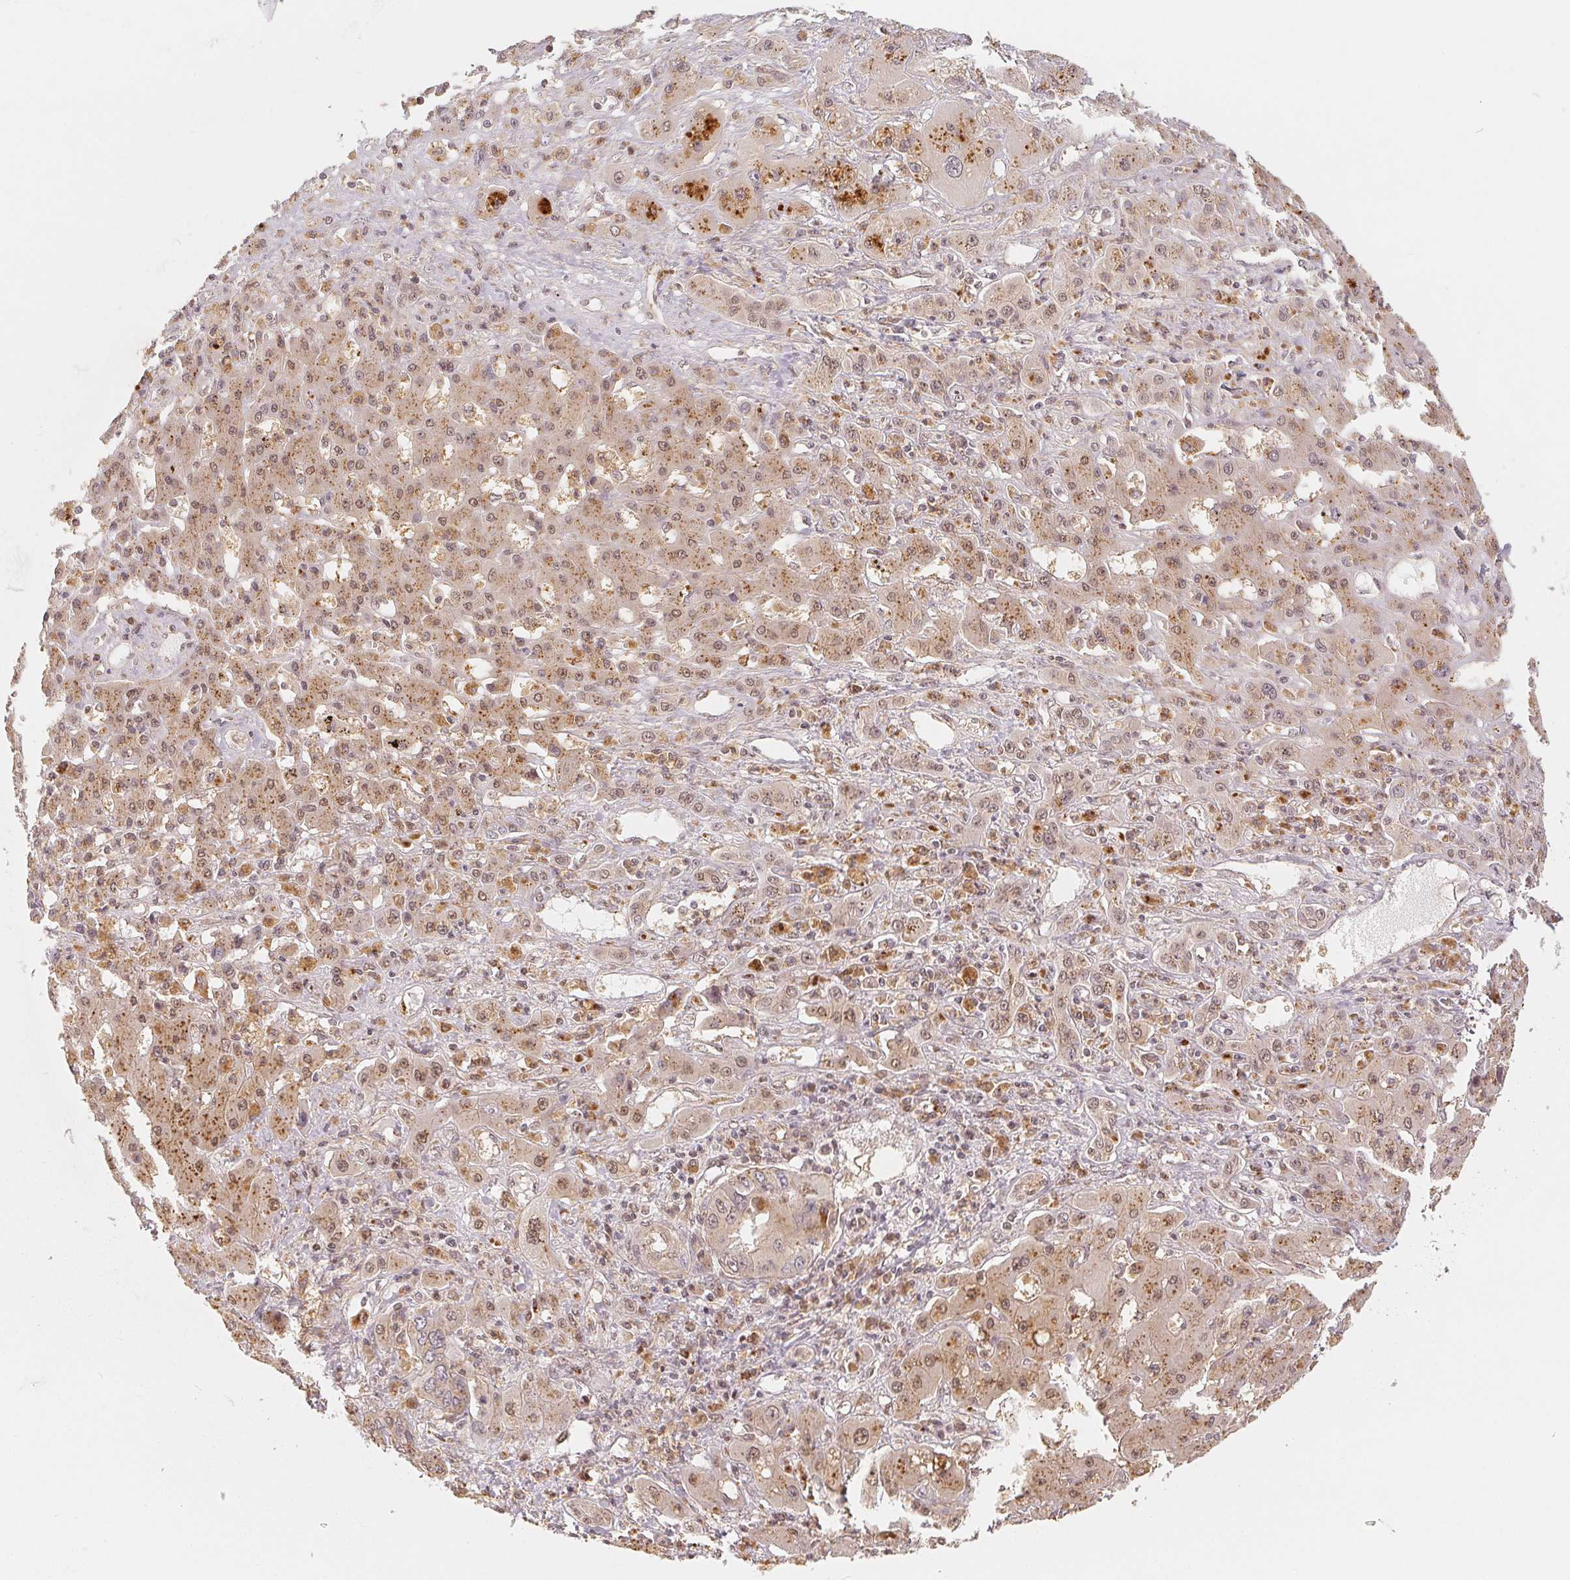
{"staining": {"intensity": "weak", "quantity": ">75%", "location": "cytoplasmic/membranous,nuclear"}, "tissue": "liver cancer", "cell_type": "Tumor cells", "image_type": "cancer", "snomed": [{"axis": "morphology", "description": "Cholangiocarcinoma"}, {"axis": "topography", "description": "Liver"}], "caption": "Immunohistochemical staining of liver cancer (cholangiocarcinoma) displays low levels of weak cytoplasmic/membranous and nuclear positivity in approximately >75% of tumor cells.", "gene": "GUSB", "patient": {"sex": "male", "age": 67}}